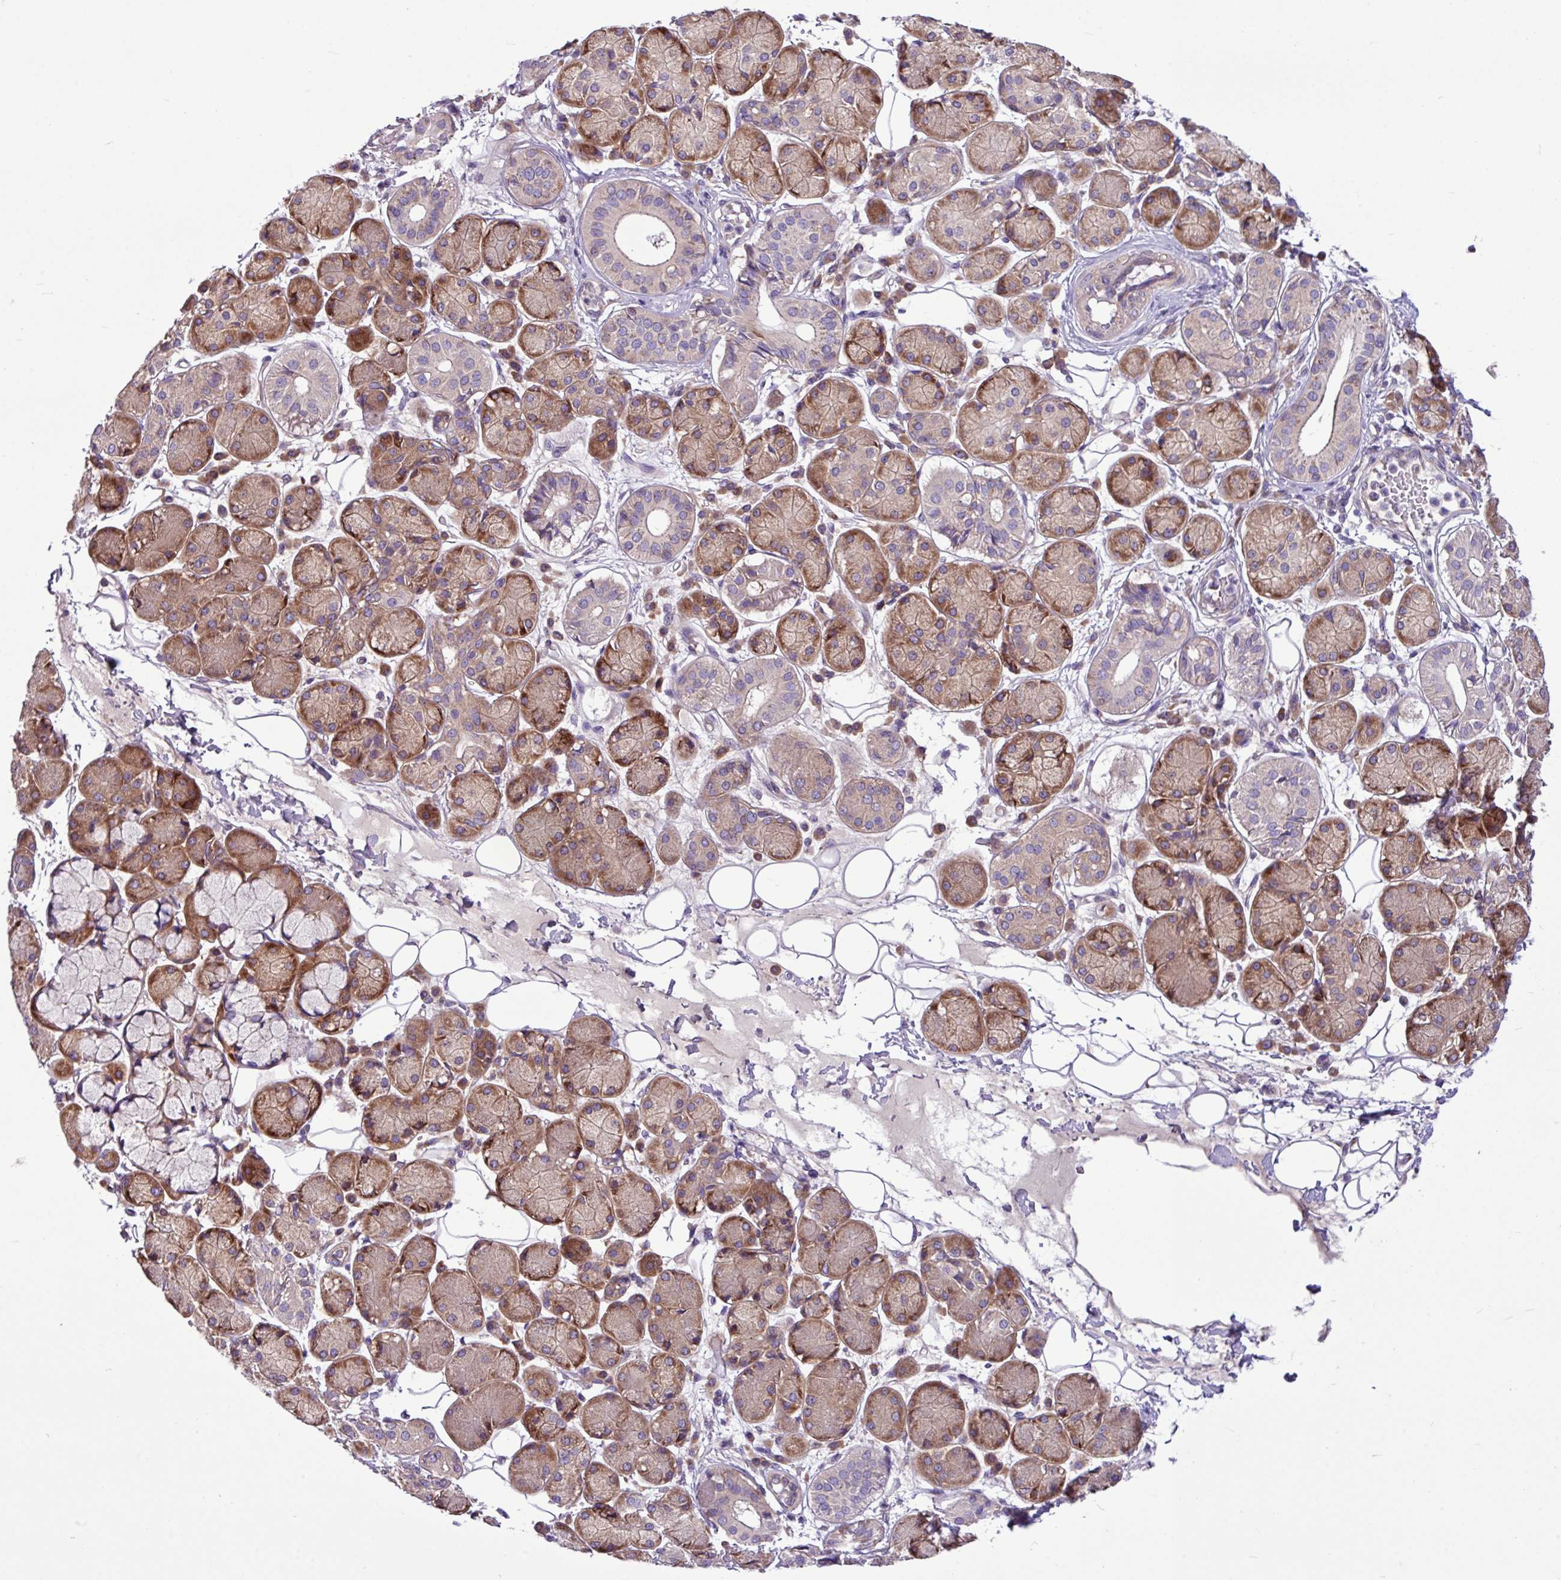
{"staining": {"intensity": "moderate", "quantity": ">75%", "location": "cytoplasmic/membranous"}, "tissue": "salivary gland", "cell_type": "Glandular cells", "image_type": "normal", "snomed": [{"axis": "morphology", "description": "Squamous cell carcinoma, NOS"}, {"axis": "topography", "description": "Skin"}, {"axis": "topography", "description": "Head-Neck"}], "caption": "IHC image of unremarkable human salivary gland stained for a protein (brown), which demonstrates medium levels of moderate cytoplasmic/membranous positivity in about >75% of glandular cells.", "gene": "MROH2A", "patient": {"sex": "male", "age": 80}}